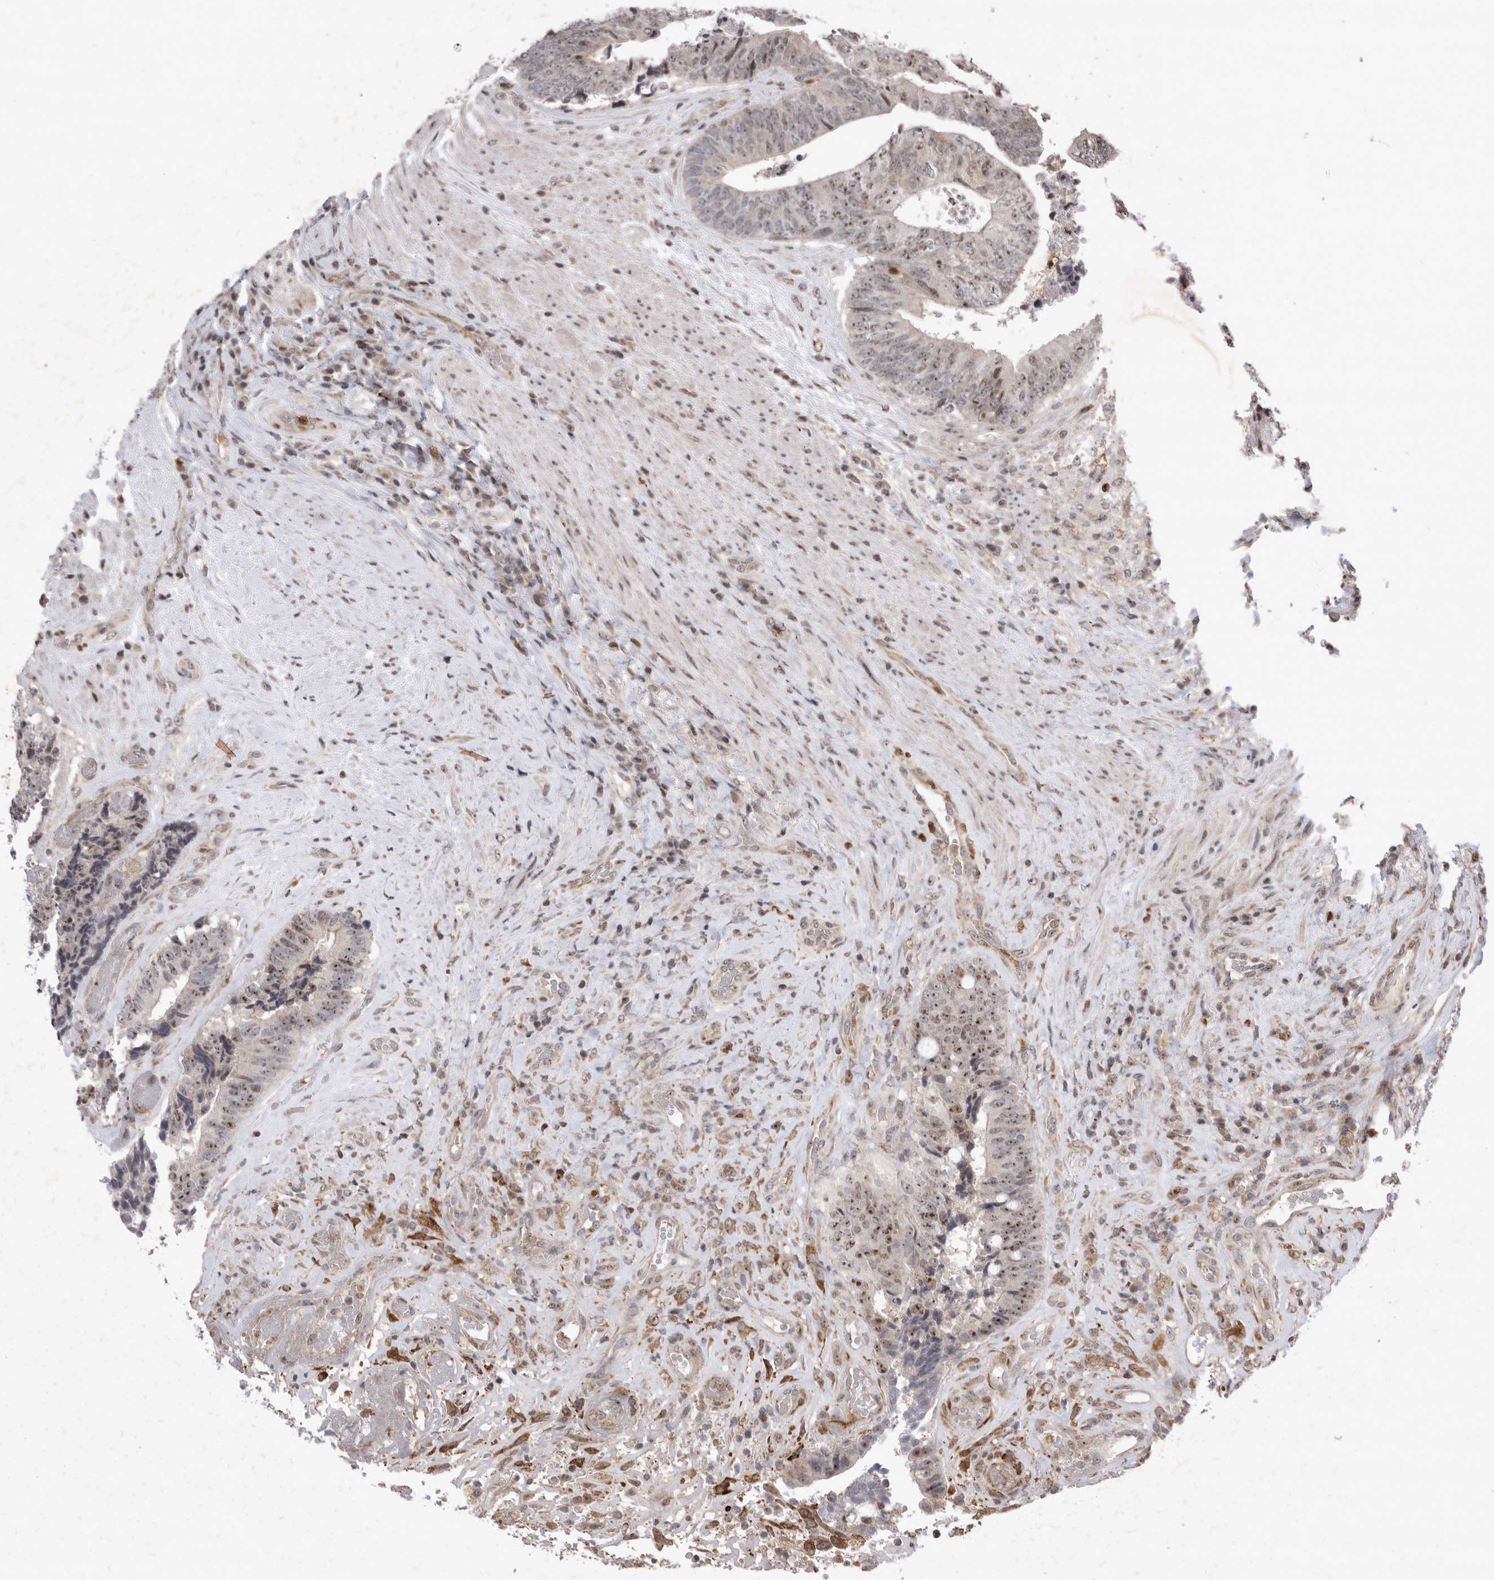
{"staining": {"intensity": "moderate", "quantity": ">75%", "location": "nuclear"}, "tissue": "colorectal cancer", "cell_type": "Tumor cells", "image_type": "cancer", "snomed": [{"axis": "morphology", "description": "Adenocarcinoma, NOS"}, {"axis": "topography", "description": "Rectum"}], "caption": "Human colorectal adenocarcinoma stained with a brown dye shows moderate nuclear positive expression in approximately >75% of tumor cells.", "gene": "STK11", "patient": {"sex": "male", "age": 72}}